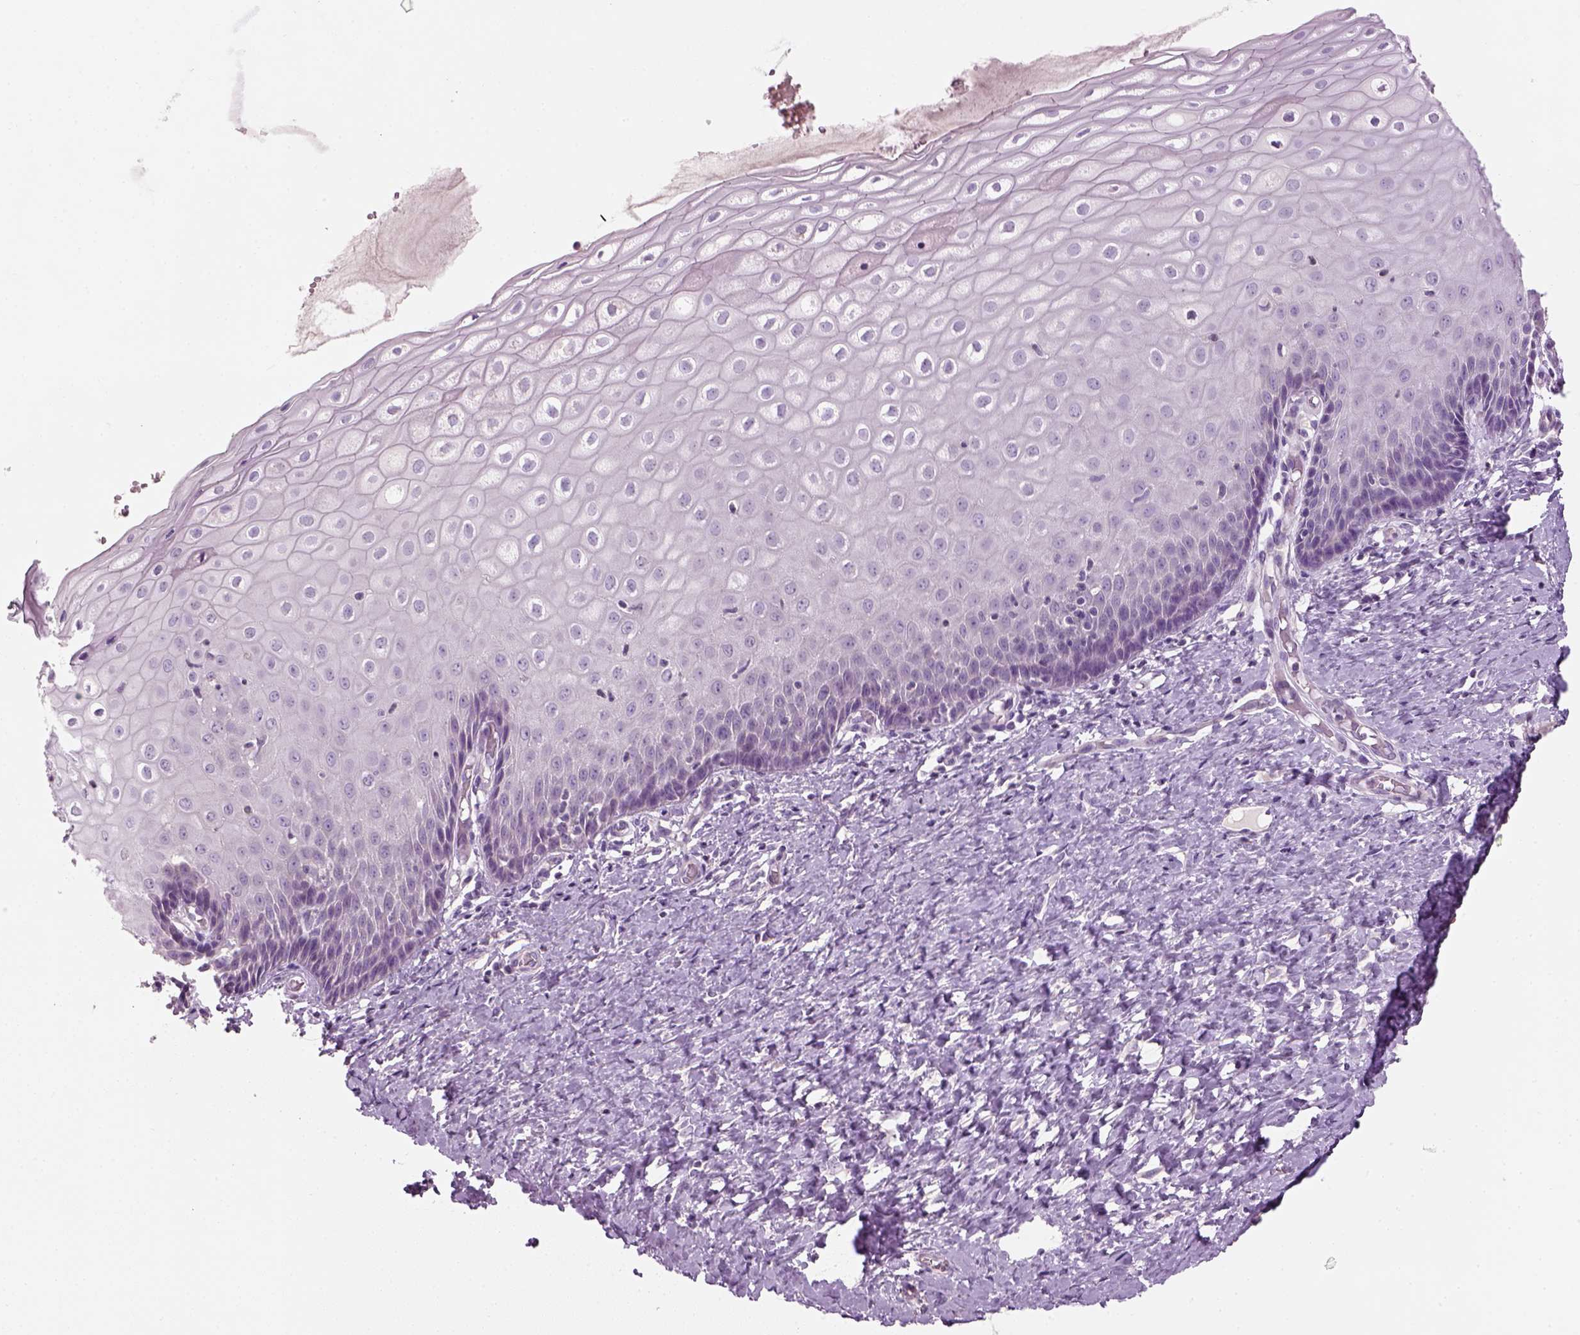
{"staining": {"intensity": "negative", "quantity": "none", "location": "none"}, "tissue": "cervix", "cell_type": "Glandular cells", "image_type": "normal", "snomed": [{"axis": "morphology", "description": "Normal tissue, NOS"}, {"axis": "topography", "description": "Cervix"}], "caption": "This is an immunohistochemistry photomicrograph of normal human cervix. There is no expression in glandular cells.", "gene": "NUDT6", "patient": {"sex": "female", "age": 37}}